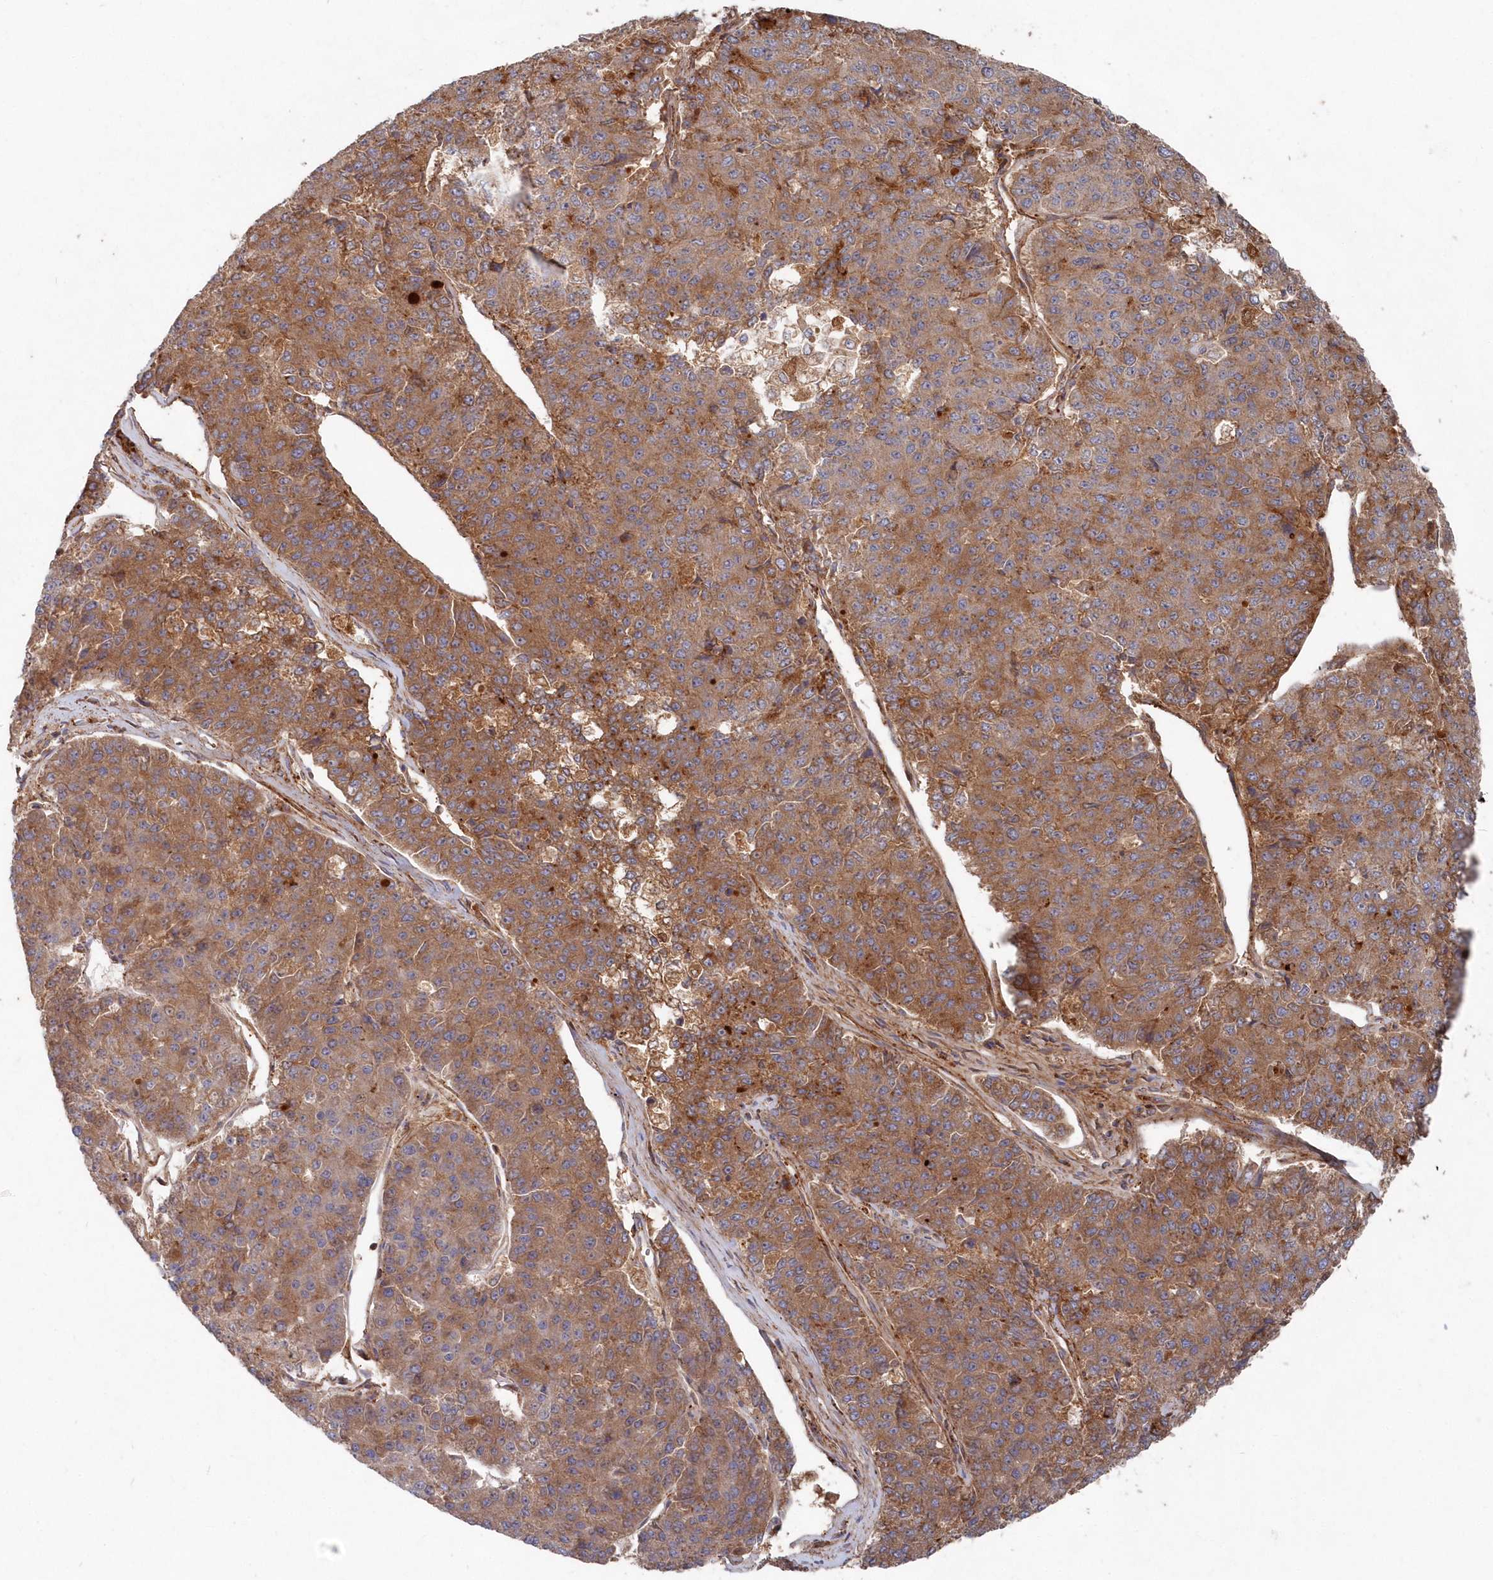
{"staining": {"intensity": "moderate", "quantity": ">75%", "location": "cytoplasmic/membranous"}, "tissue": "pancreatic cancer", "cell_type": "Tumor cells", "image_type": "cancer", "snomed": [{"axis": "morphology", "description": "Adenocarcinoma, NOS"}, {"axis": "topography", "description": "Pancreas"}], "caption": "Adenocarcinoma (pancreatic) tissue reveals moderate cytoplasmic/membranous expression in about >75% of tumor cells", "gene": "ABHD14B", "patient": {"sex": "male", "age": 50}}